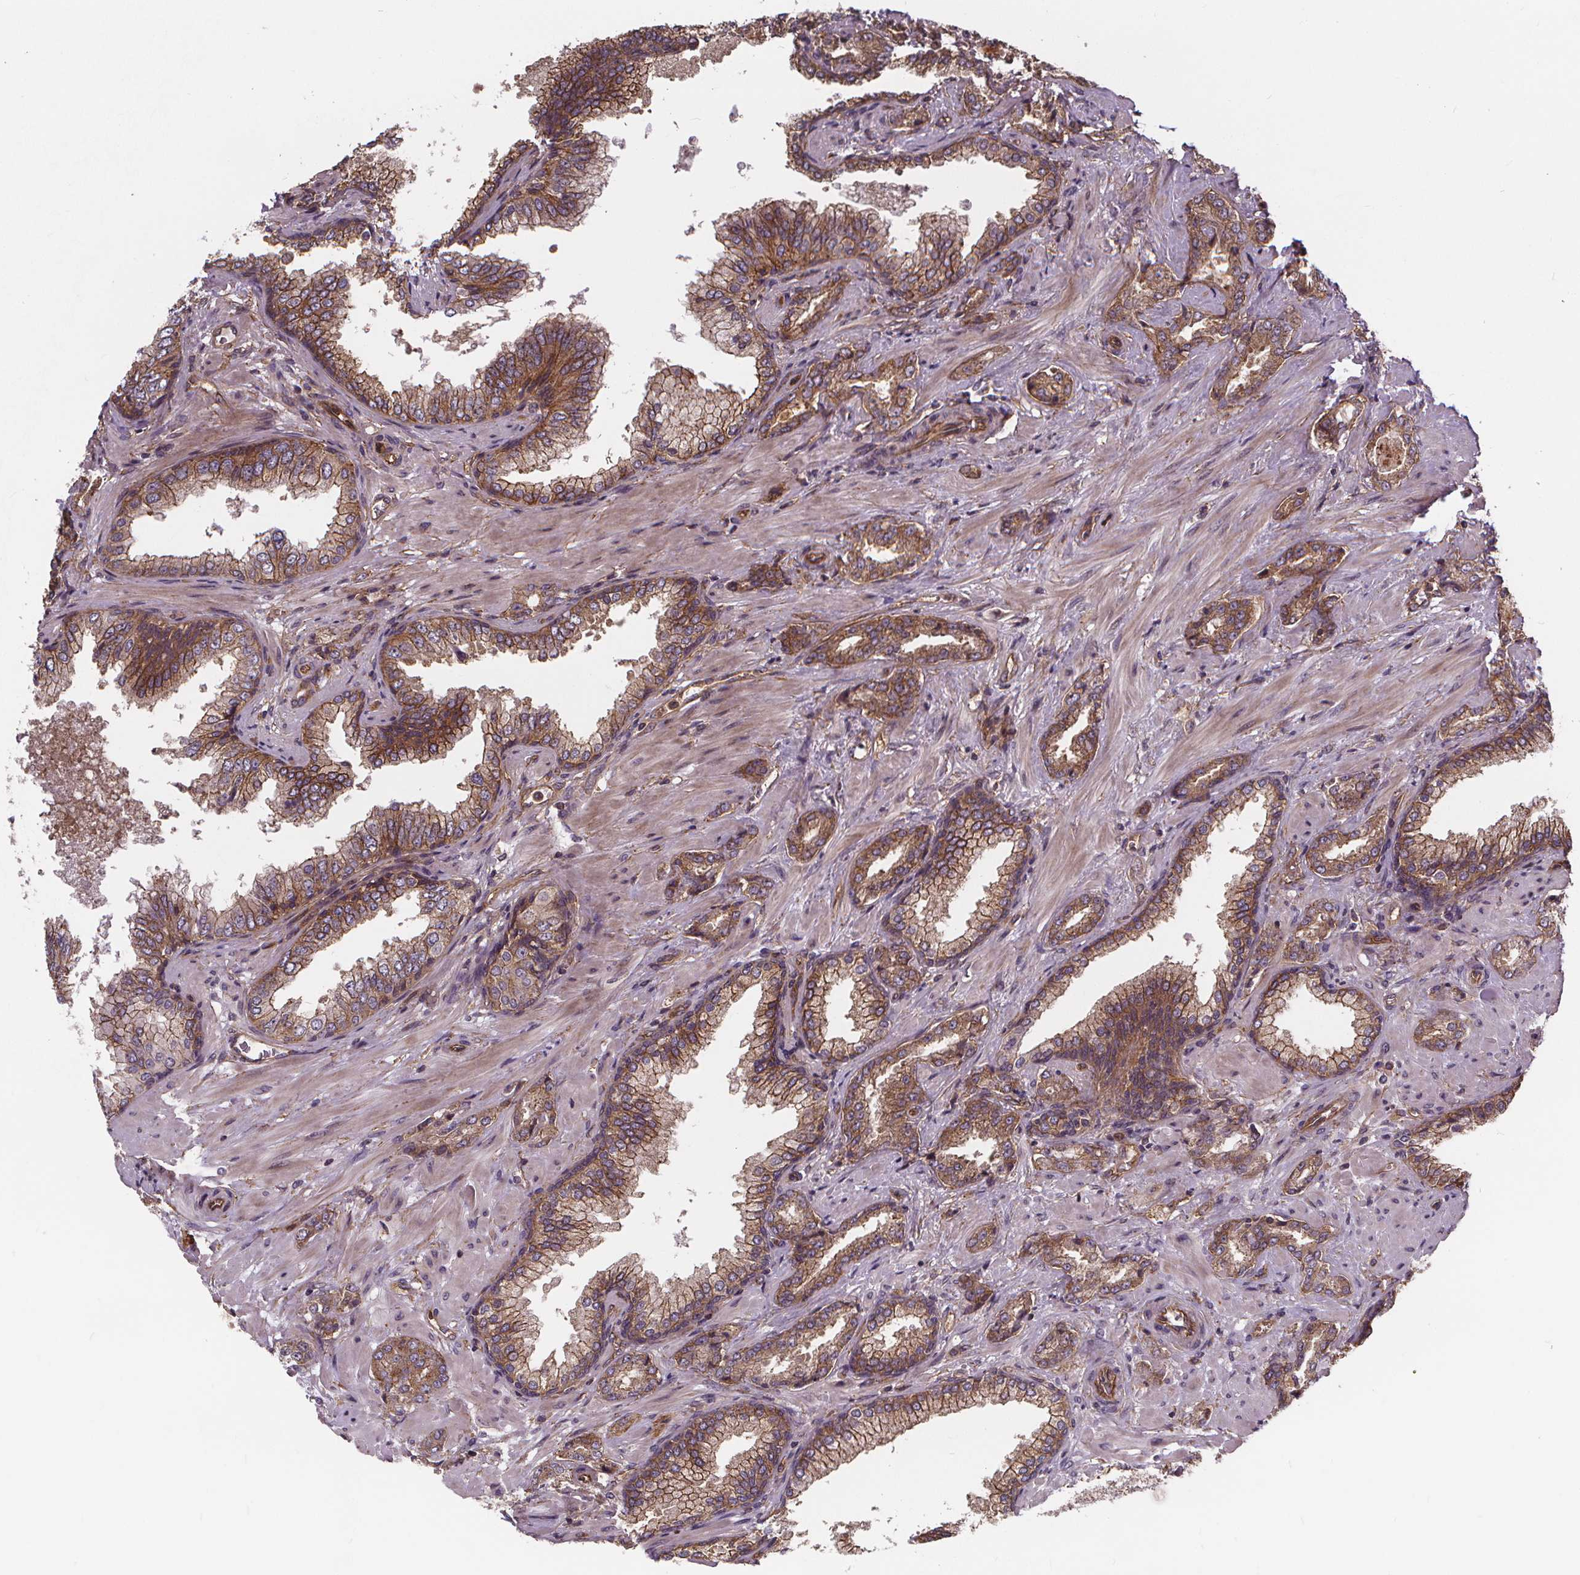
{"staining": {"intensity": "moderate", "quantity": ">75%", "location": "cytoplasmic/membranous"}, "tissue": "prostate cancer", "cell_type": "Tumor cells", "image_type": "cancer", "snomed": [{"axis": "morphology", "description": "Adenocarcinoma, Low grade"}, {"axis": "topography", "description": "Prostate"}], "caption": "This micrograph demonstrates immunohistochemistry (IHC) staining of human prostate adenocarcinoma (low-grade), with medium moderate cytoplasmic/membranous staining in about >75% of tumor cells.", "gene": "CLINT1", "patient": {"sex": "male", "age": 61}}